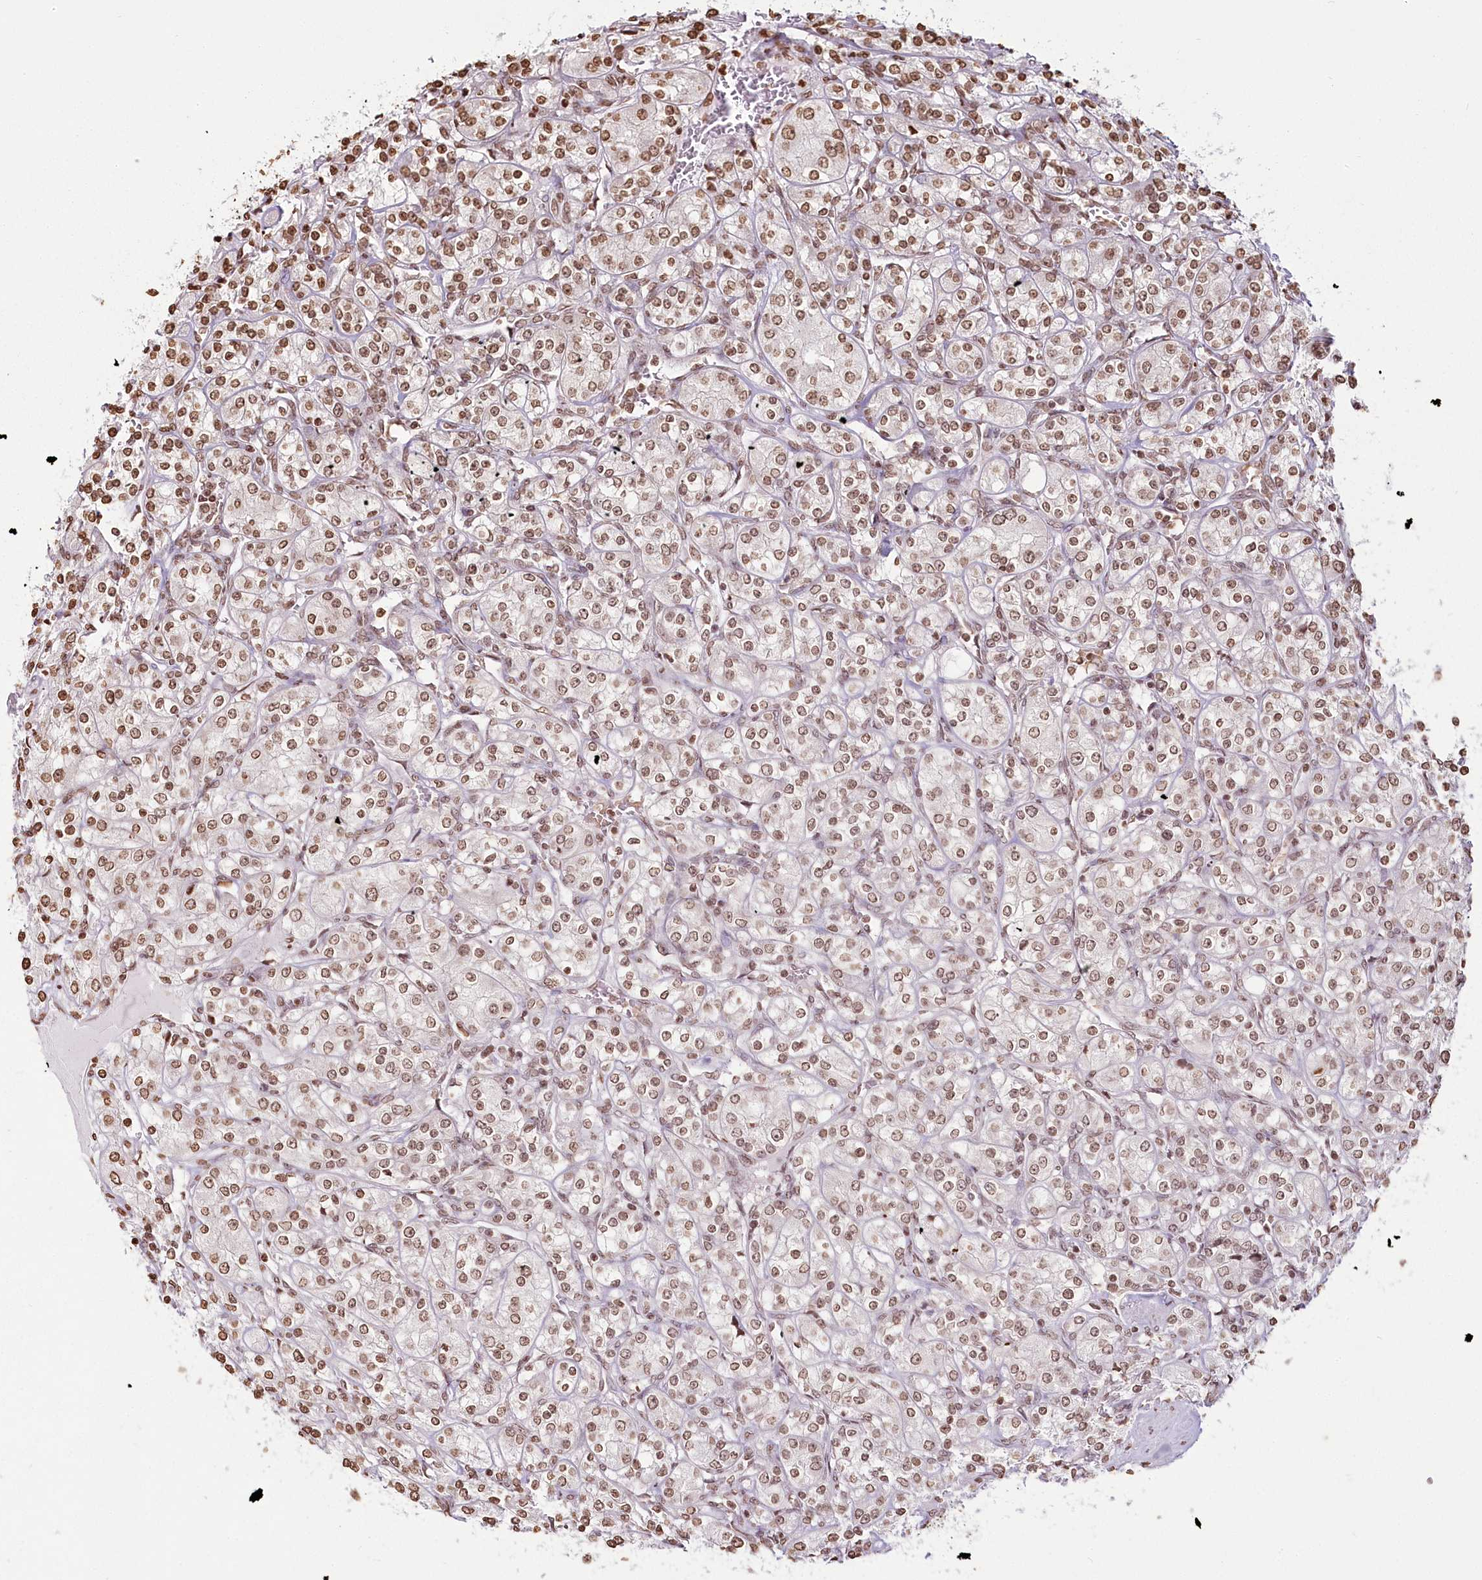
{"staining": {"intensity": "moderate", "quantity": ">75%", "location": "nuclear"}, "tissue": "renal cancer", "cell_type": "Tumor cells", "image_type": "cancer", "snomed": [{"axis": "morphology", "description": "Adenocarcinoma, NOS"}, {"axis": "topography", "description": "Kidney"}], "caption": "Renal cancer (adenocarcinoma) was stained to show a protein in brown. There is medium levels of moderate nuclear staining in approximately >75% of tumor cells. (IHC, brightfield microscopy, high magnification).", "gene": "FAM13A", "patient": {"sex": "male", "age": 77}}